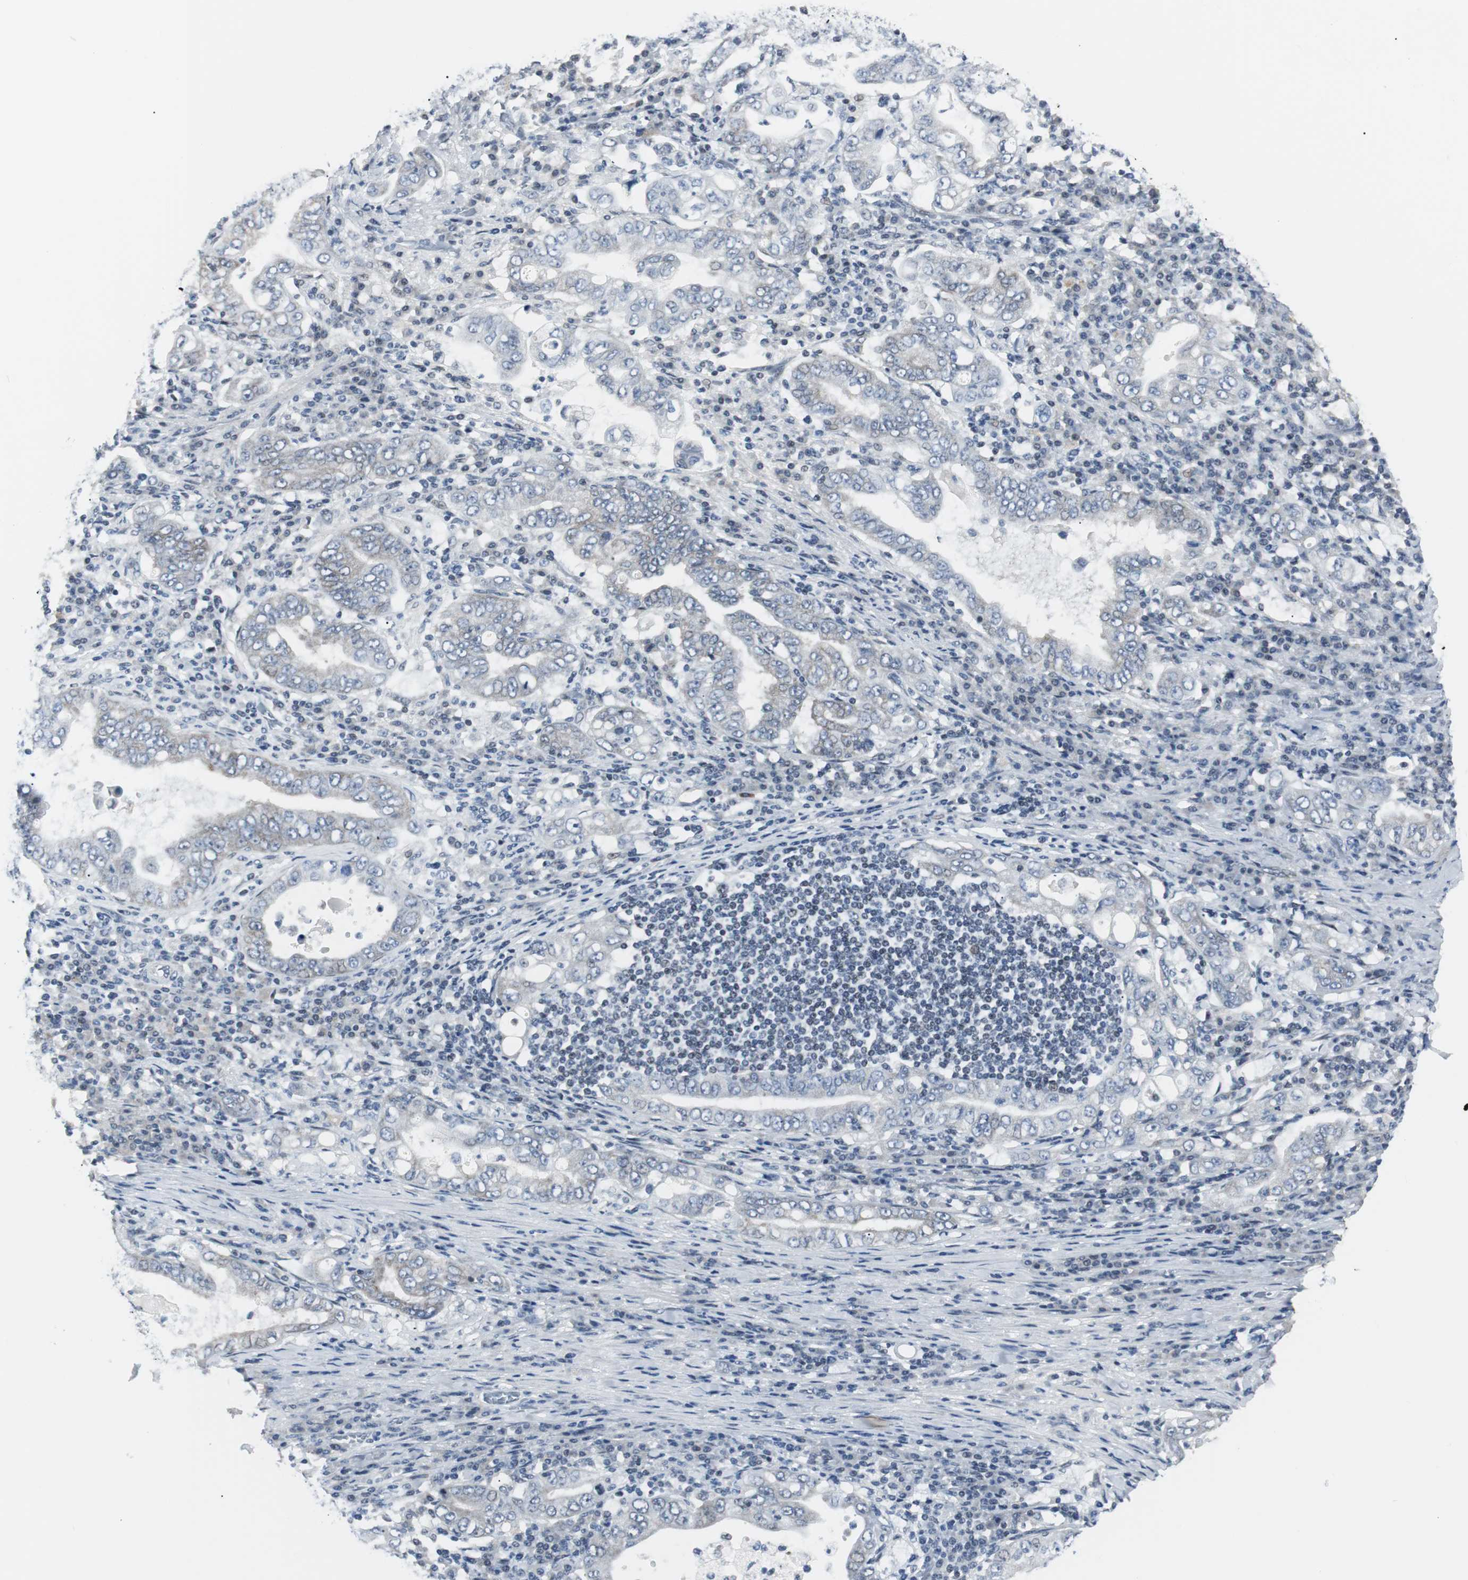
{"staining": {"intensity": "weak", "quantity": "<25%", "location": "cytoplasmic/membranous,nuclear"}, "tissue": "stomach cancer", "cell_type": "Tumor cells", "image_type": "cancer", "snomed": [{"axis": "morphology", "description": "Normal tissue, NOS"}, {"axis": "morphology", "description": "Adenocarcinoma, NOS"}, {"axis": "topography", "description": "Esophagus"}, {"axis": "topography", "description": "Stomach, upper"}, {"axis": "topography", "description": "Peripheral nerve tissue"}], "caption": "High magnification brightfield microscopy of stomach cancer (adenocarcinoma) stained with DAB (brown) and counterstained with hematoxylin (blue): tumor cells show no significant staining.", "gene": "MTA1", "patient": {"sex": "male", "age": 62}}